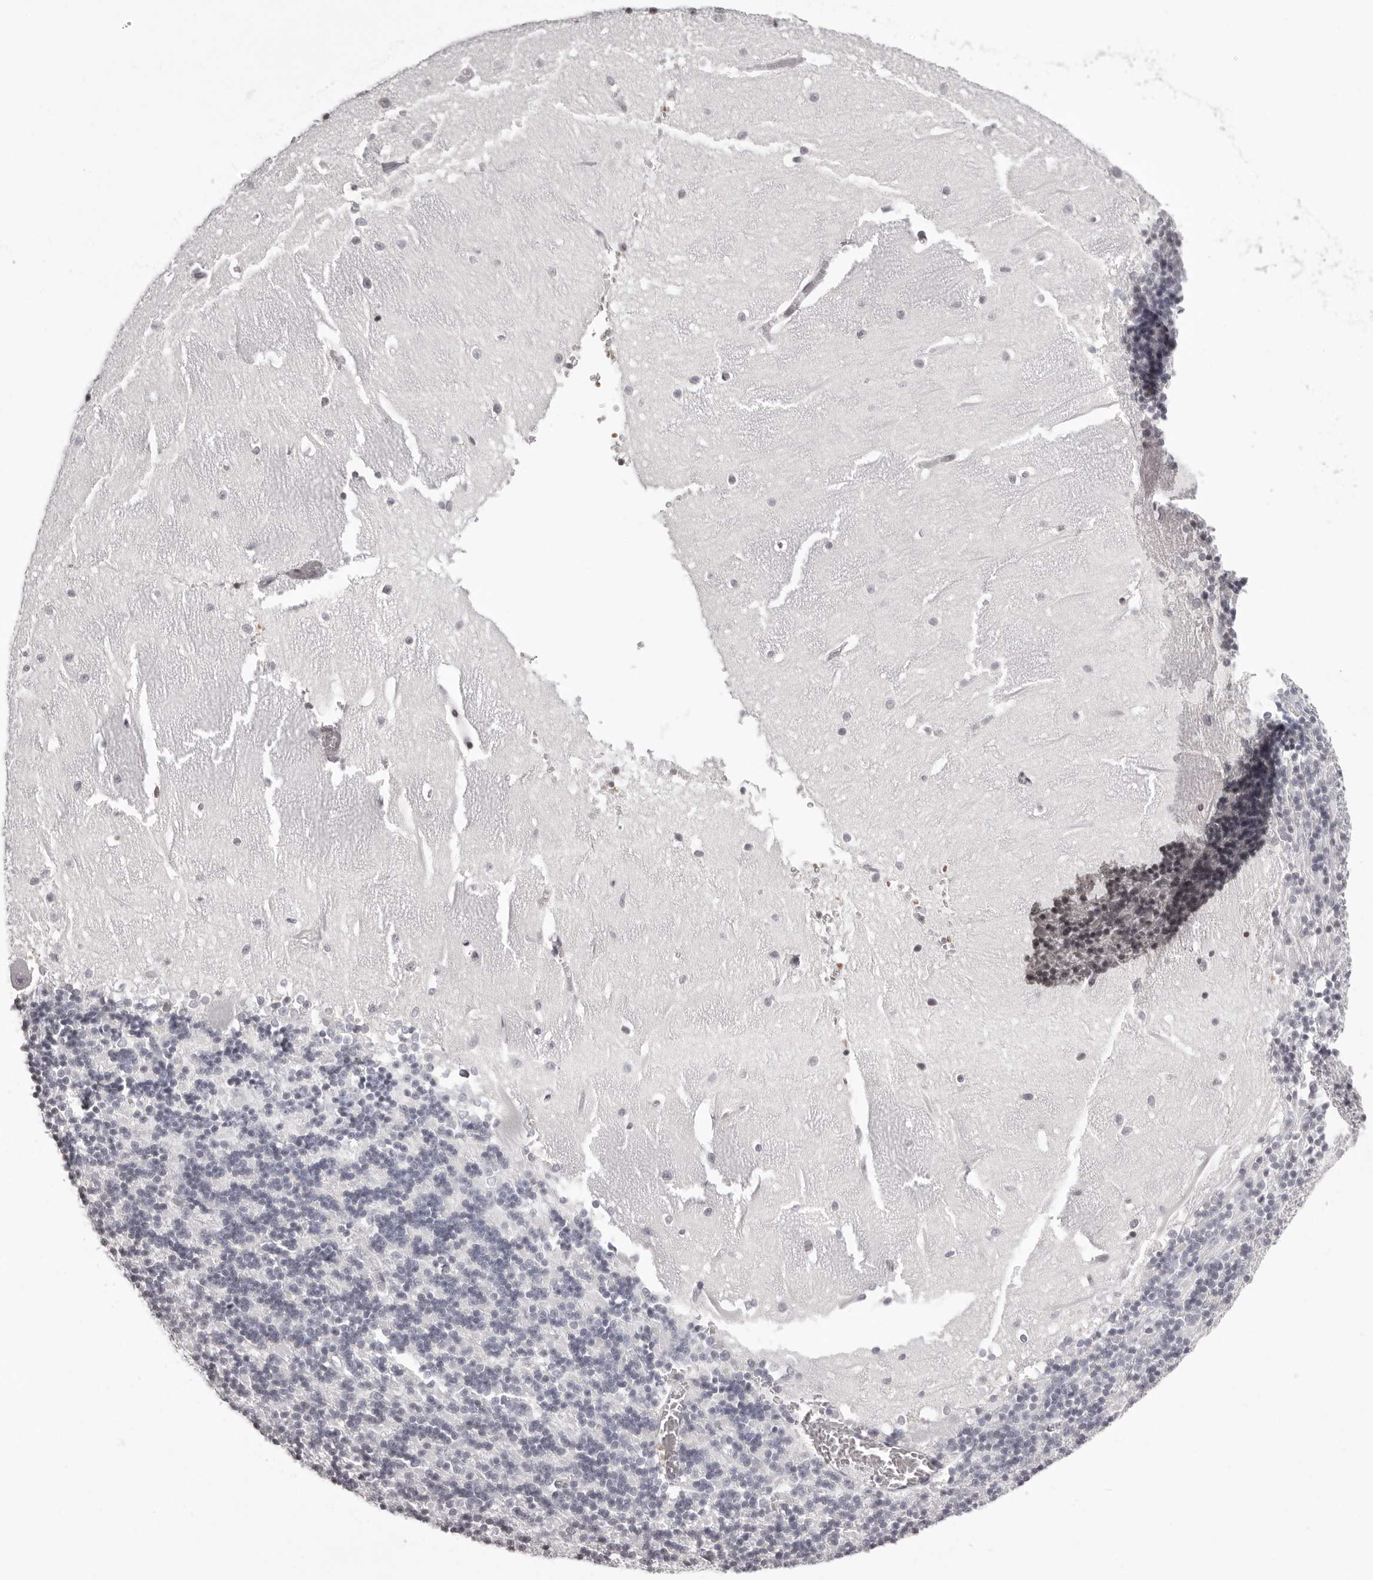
{"staining": {"intensity": "negative", "quantity": "none", "location": "none"}, "tissue": "cerebellum", "cell_type": "Cells in granular layer", "image_type": "normal", "snomed": [{"axis": "morphology", "description": "Normal tissue, NOS"}, {"axis": "topography", "description": "Cerebellum"}], "caption": "Cerebellum stained for a protein using immunohistochemistry exhibits no positivity cells in granular layer.", "gene": "C8orf74", "patient": {"sex": "male", "age": 37}}